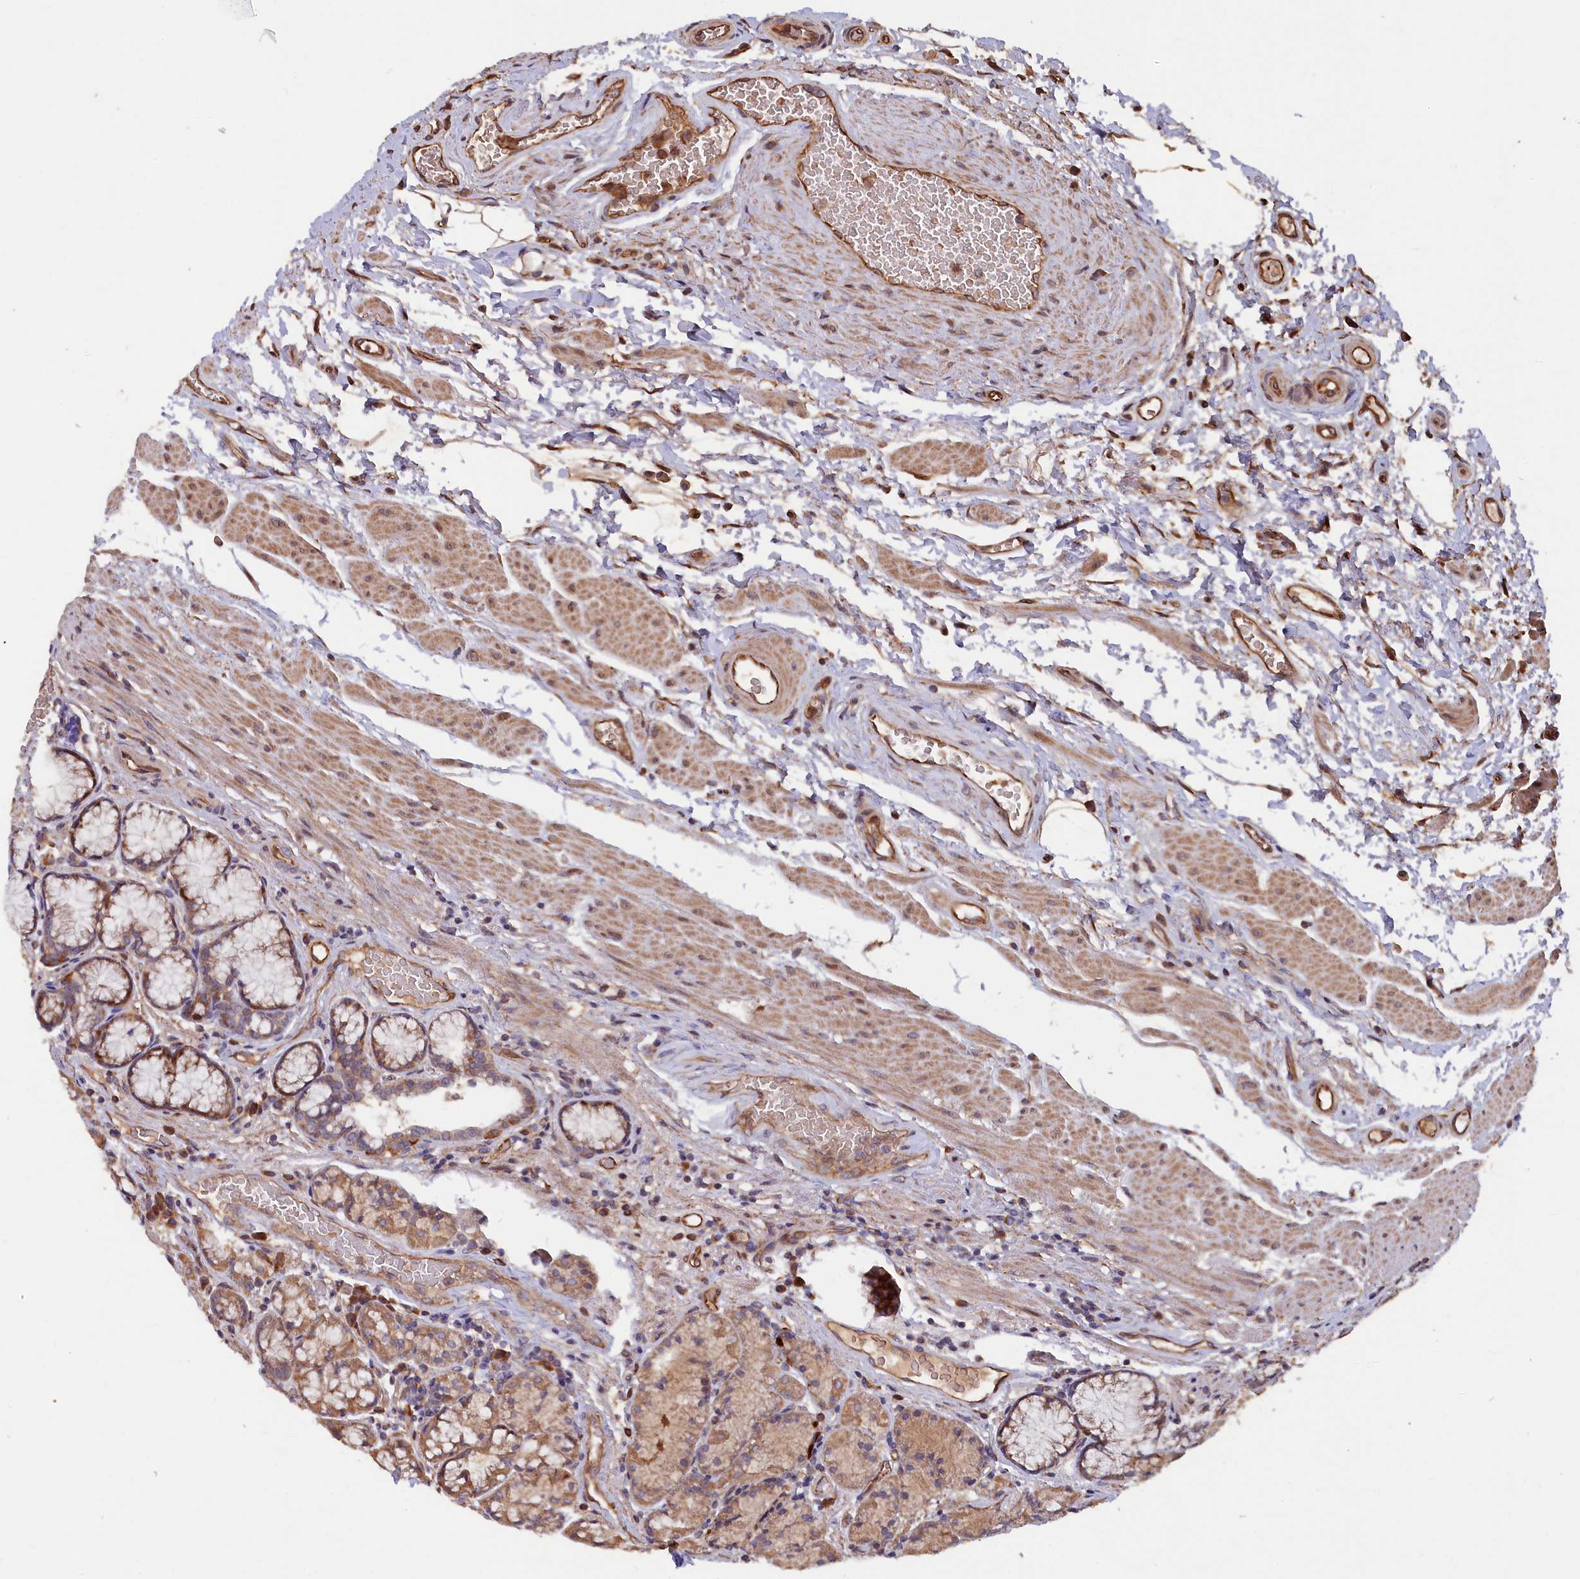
{"staining": {"intensity": "moderate", "quantity": ">75%", "location": "cytoplasmic/membranous"}, "tissue": "stomach", "cell_type": "Glandular cells", "image_type": "normal", "snomed": [{"axis": "morphology", "description": "Normal tissue, NOS"}, {"axis": "topography", "description": "Stomach"}], "caption": "Protein positivity by immunohistochemistry reveals moderate cytoplasmic/membranous positivity in about >75% of glandular cells in unremarkable stomach. (Stains: DAB (3,3'-diaminobenzidine) in brown, nuclei in blue, Microscopy: brightfield microscopy at high magnification).", "gene": "GREB1L", "patient": {"sex": "male", "age": 63}}